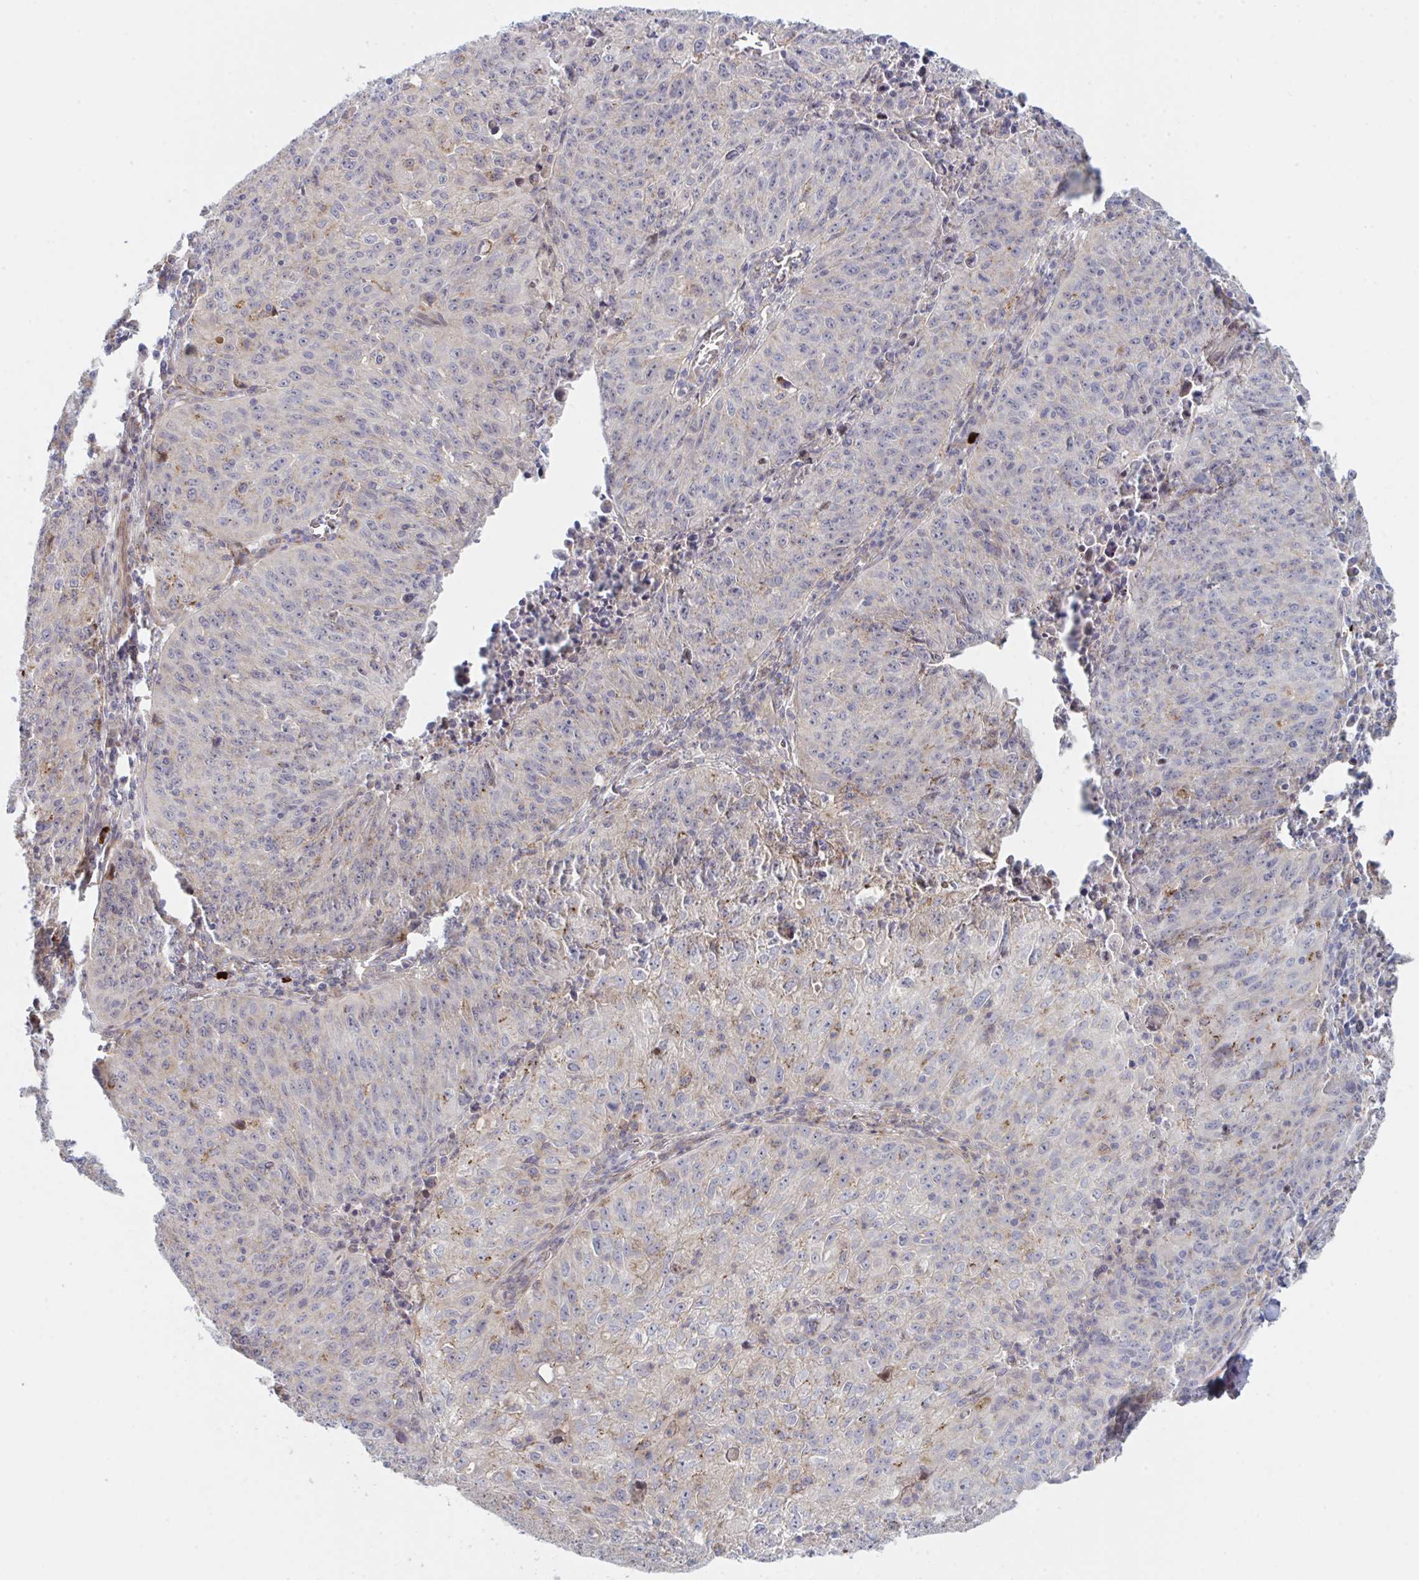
{"staining": {"intensity": "negative", "quantity": "none", "location": "none"}, "tissue": "lung cancer", "cell_type": "Tumor cells", "image_type": "cancer", "snomed": [{"axis": "morphology", "description": "Squamous cell carcinoma, NOS"}, {"axis": "morphology", "description": "Squamous cell carcinoma, metastatic, NOS"}, {"axis": "topography", "description": "Bronchus"}, {"axis": "topography", "description": "Lung"}], "caption": "This is an immunohistochemistry image of lung metastatic squamous cell carcinoma. There is no expression in tumor cells.", "gene": "TNFSF4", "patient": {"sex": "male", "age": 62}}